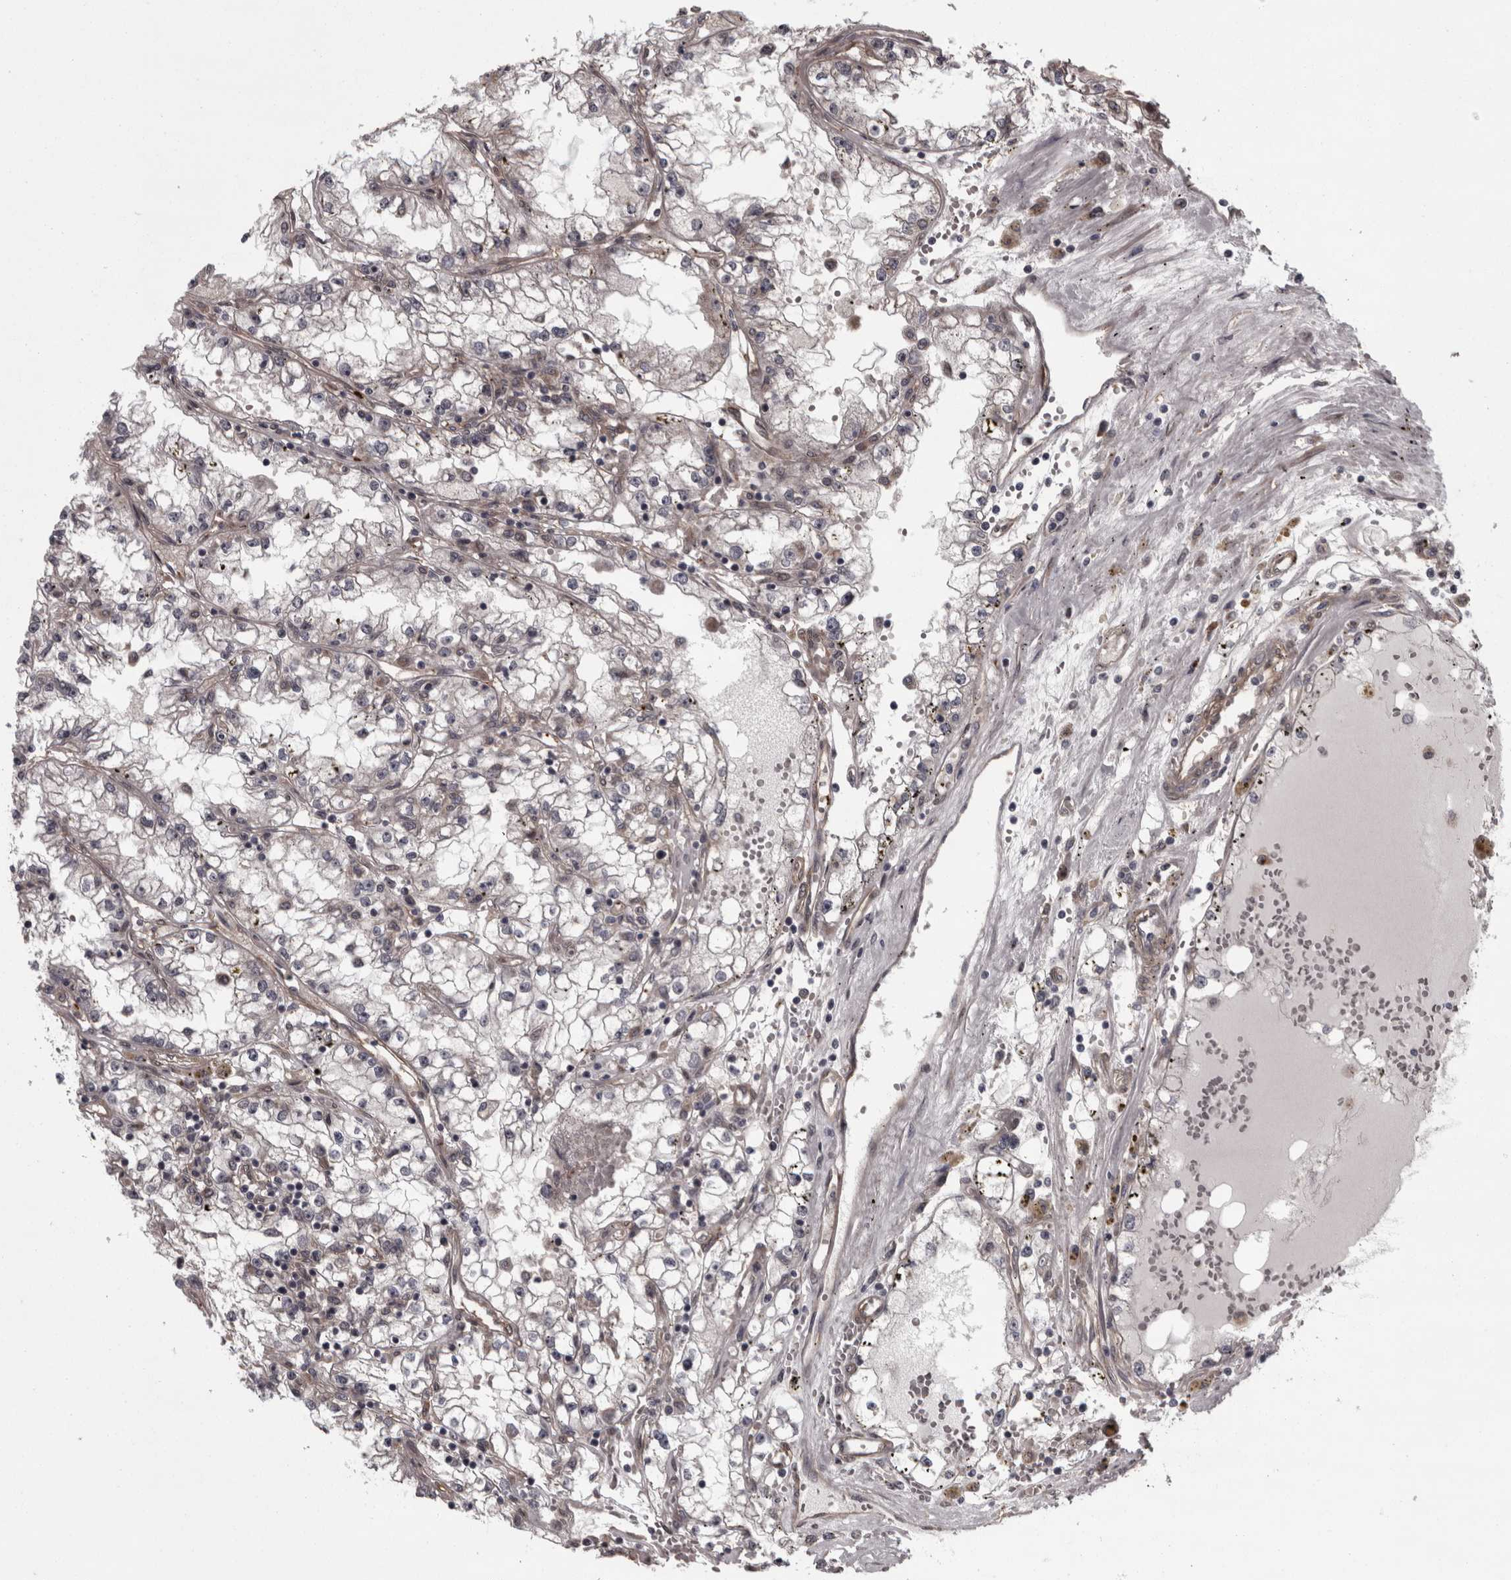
{"staining": {"intensity": "weak", "quantity": ">75%", "location": "cytoplasmic/membranous"}, "tissue": "renal cancer", "cell_type": "Tumor cells", "image_type": "cancer", "snomed": [{"axis": "morphology", "description": "Adenocarcinoma, NOS"}, {"axis": "topography", "description": "Kidney"}], "caption": "A low amount of weak cytoplasmic/membranous expression is present in approximately >75% of tumor cells in renal cancer (adenocarcinoma) tissue.", "gene": "RSU1", "patient": {"sex": "male", "age": 56}}